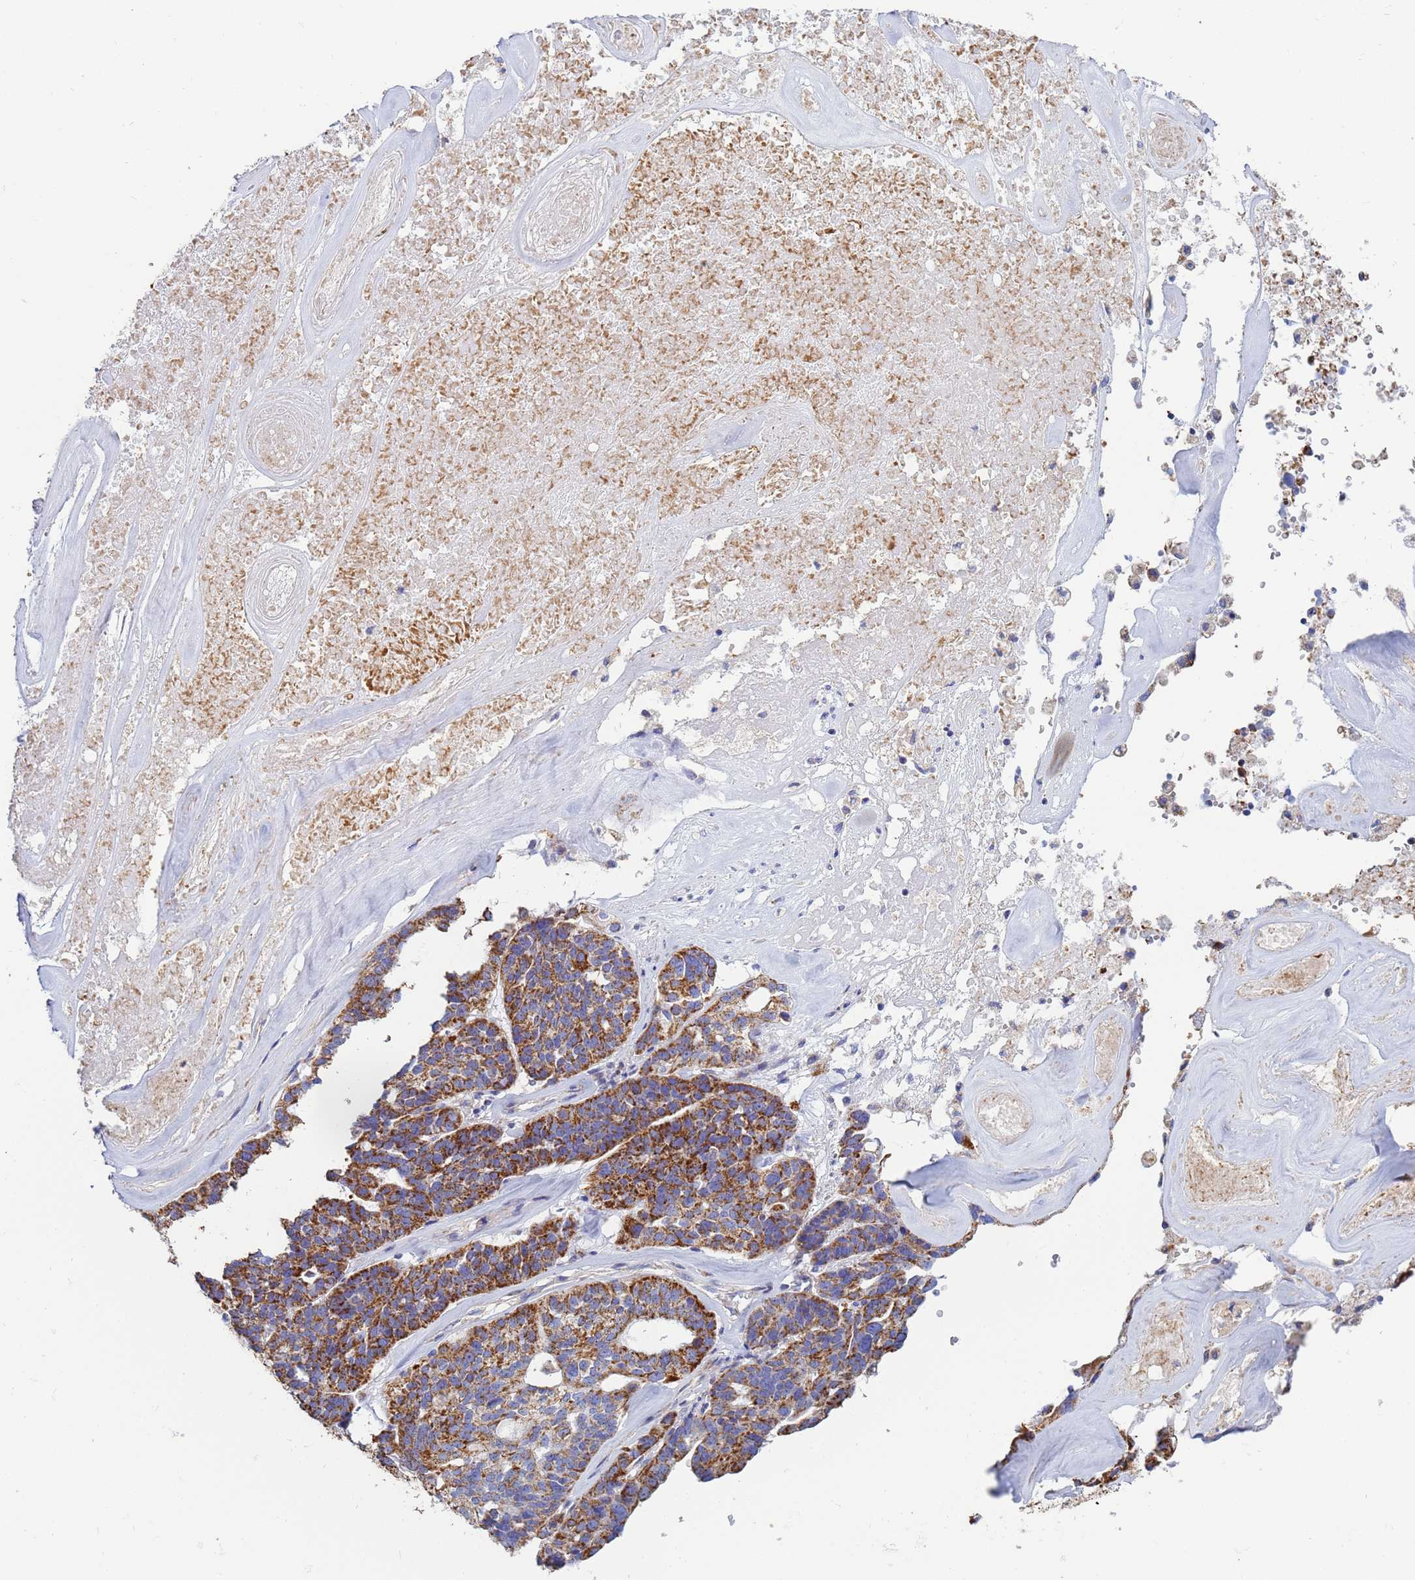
{"staining": {"intensity": "strong", "quantity": ">75%", "location": "cytoplasmic/membranous"}, "tissue": "ovarian cancer", "cell_type": "Tumor cells", "image_type": "cancer", "snomed": [{"axis": "morphology", "description": "Cystadenocarcinoma, serous, NOS"}, {"axis": "topography", "description": "Ovary"}], "caption": "There is high levels of strong cytoplasmic/membranous positivity in tumor cells of ovarian serous cystadenocarcinoma, as demonstrated by immunohistochemical staining (brown color).", "gene": "UQCRH", "patient": {"sex": "female", "age": 59}}